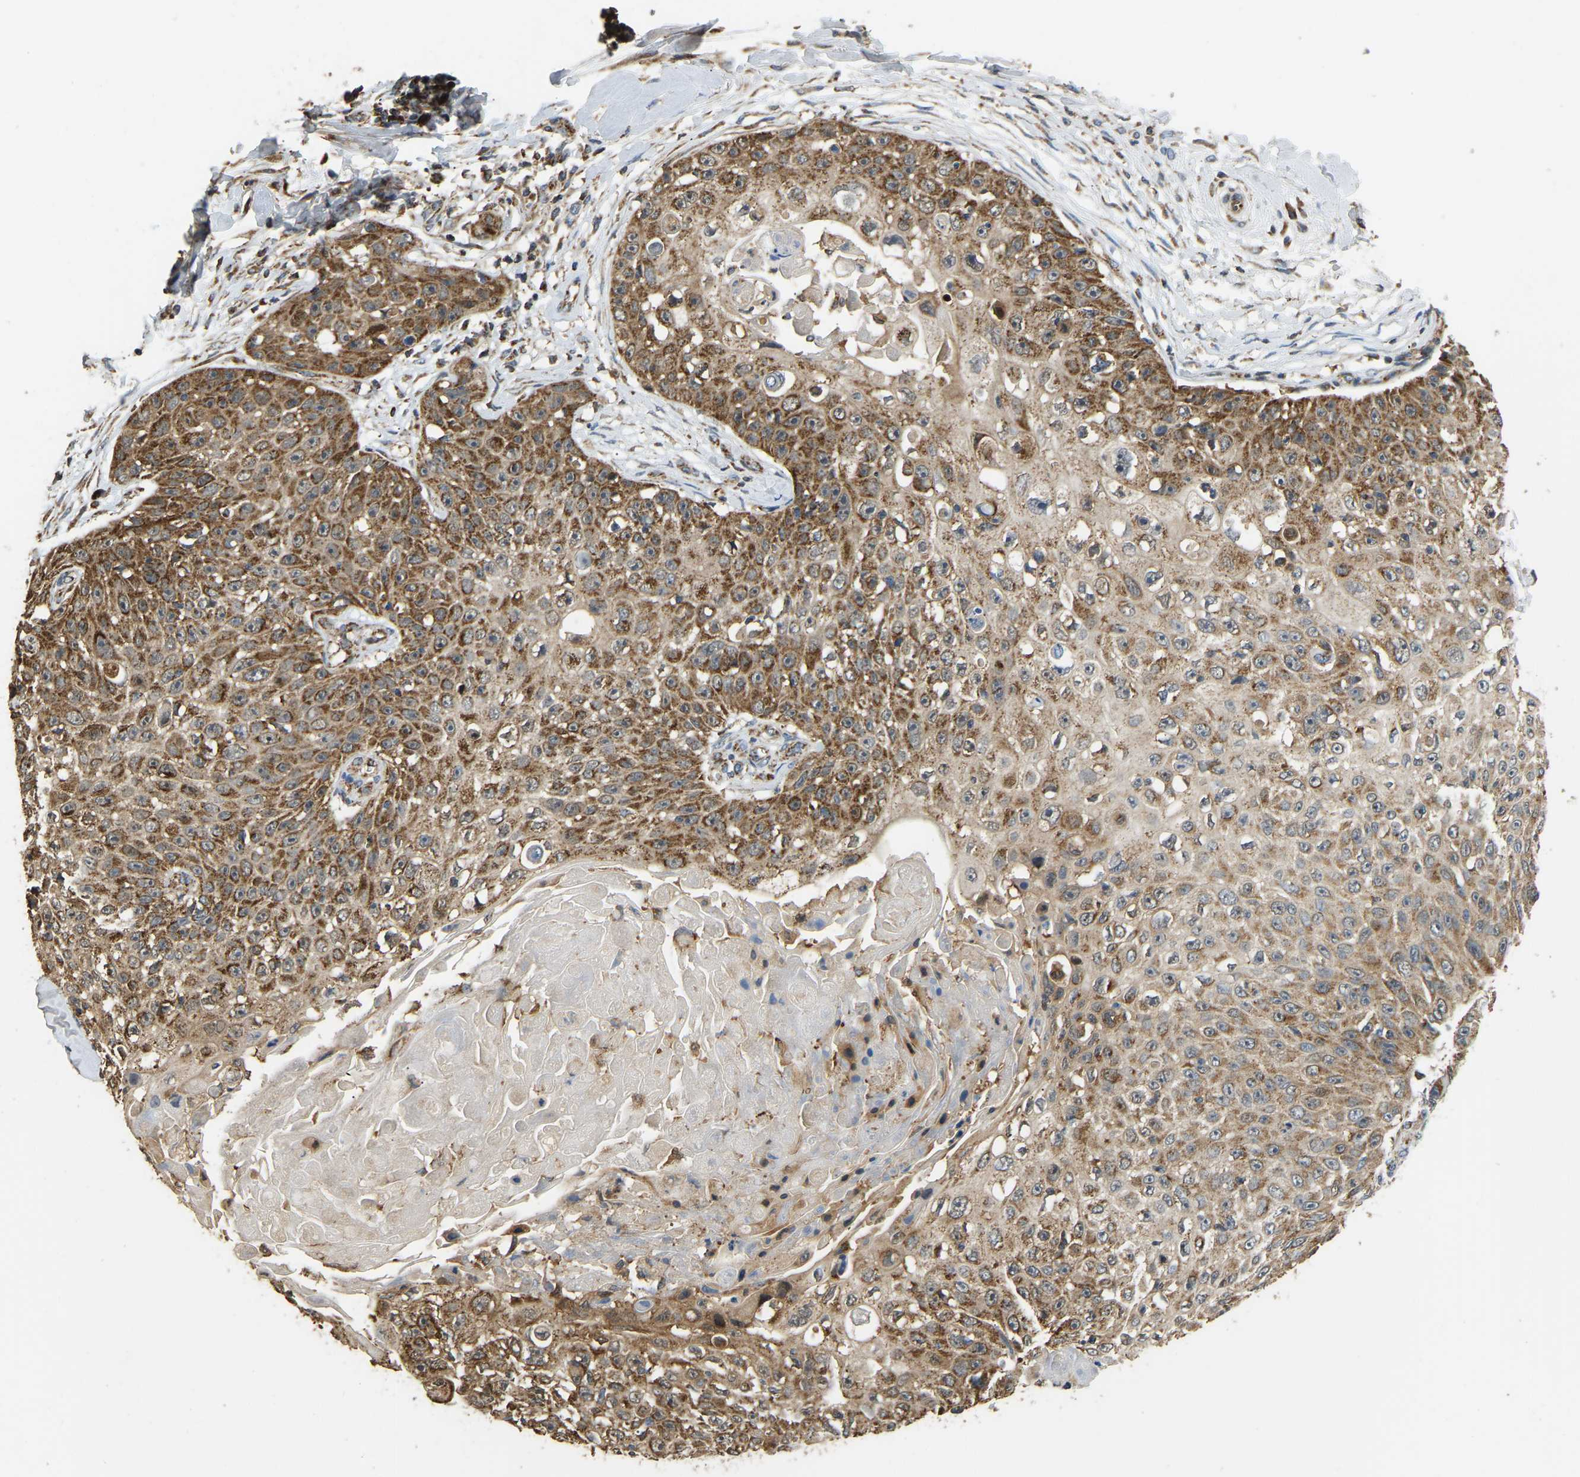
{"staining": {"intensity": "moderate", "quantity": "25%-75%", "location": "cytoplasmic/membranous"}, "tissue": "skin cancer", "cell_type": "Tumor cells", "image_type": "cancer", "snomed": [{"axis": "morphology", "description": "Squamous cell carcinoma, NOS"}, {"axis": "topography", "description": "Skin"}], "caption": "Squamous cell carcinoma (skin) stained with DAB immunohistochemistry (IHC) exhibits medium levels of moderate cytoplasmic/membranous positivity in approximately 25%-75% of tumor cells.", "gene": "TUFM", "patient": {"sex": "male", "age": 86}}